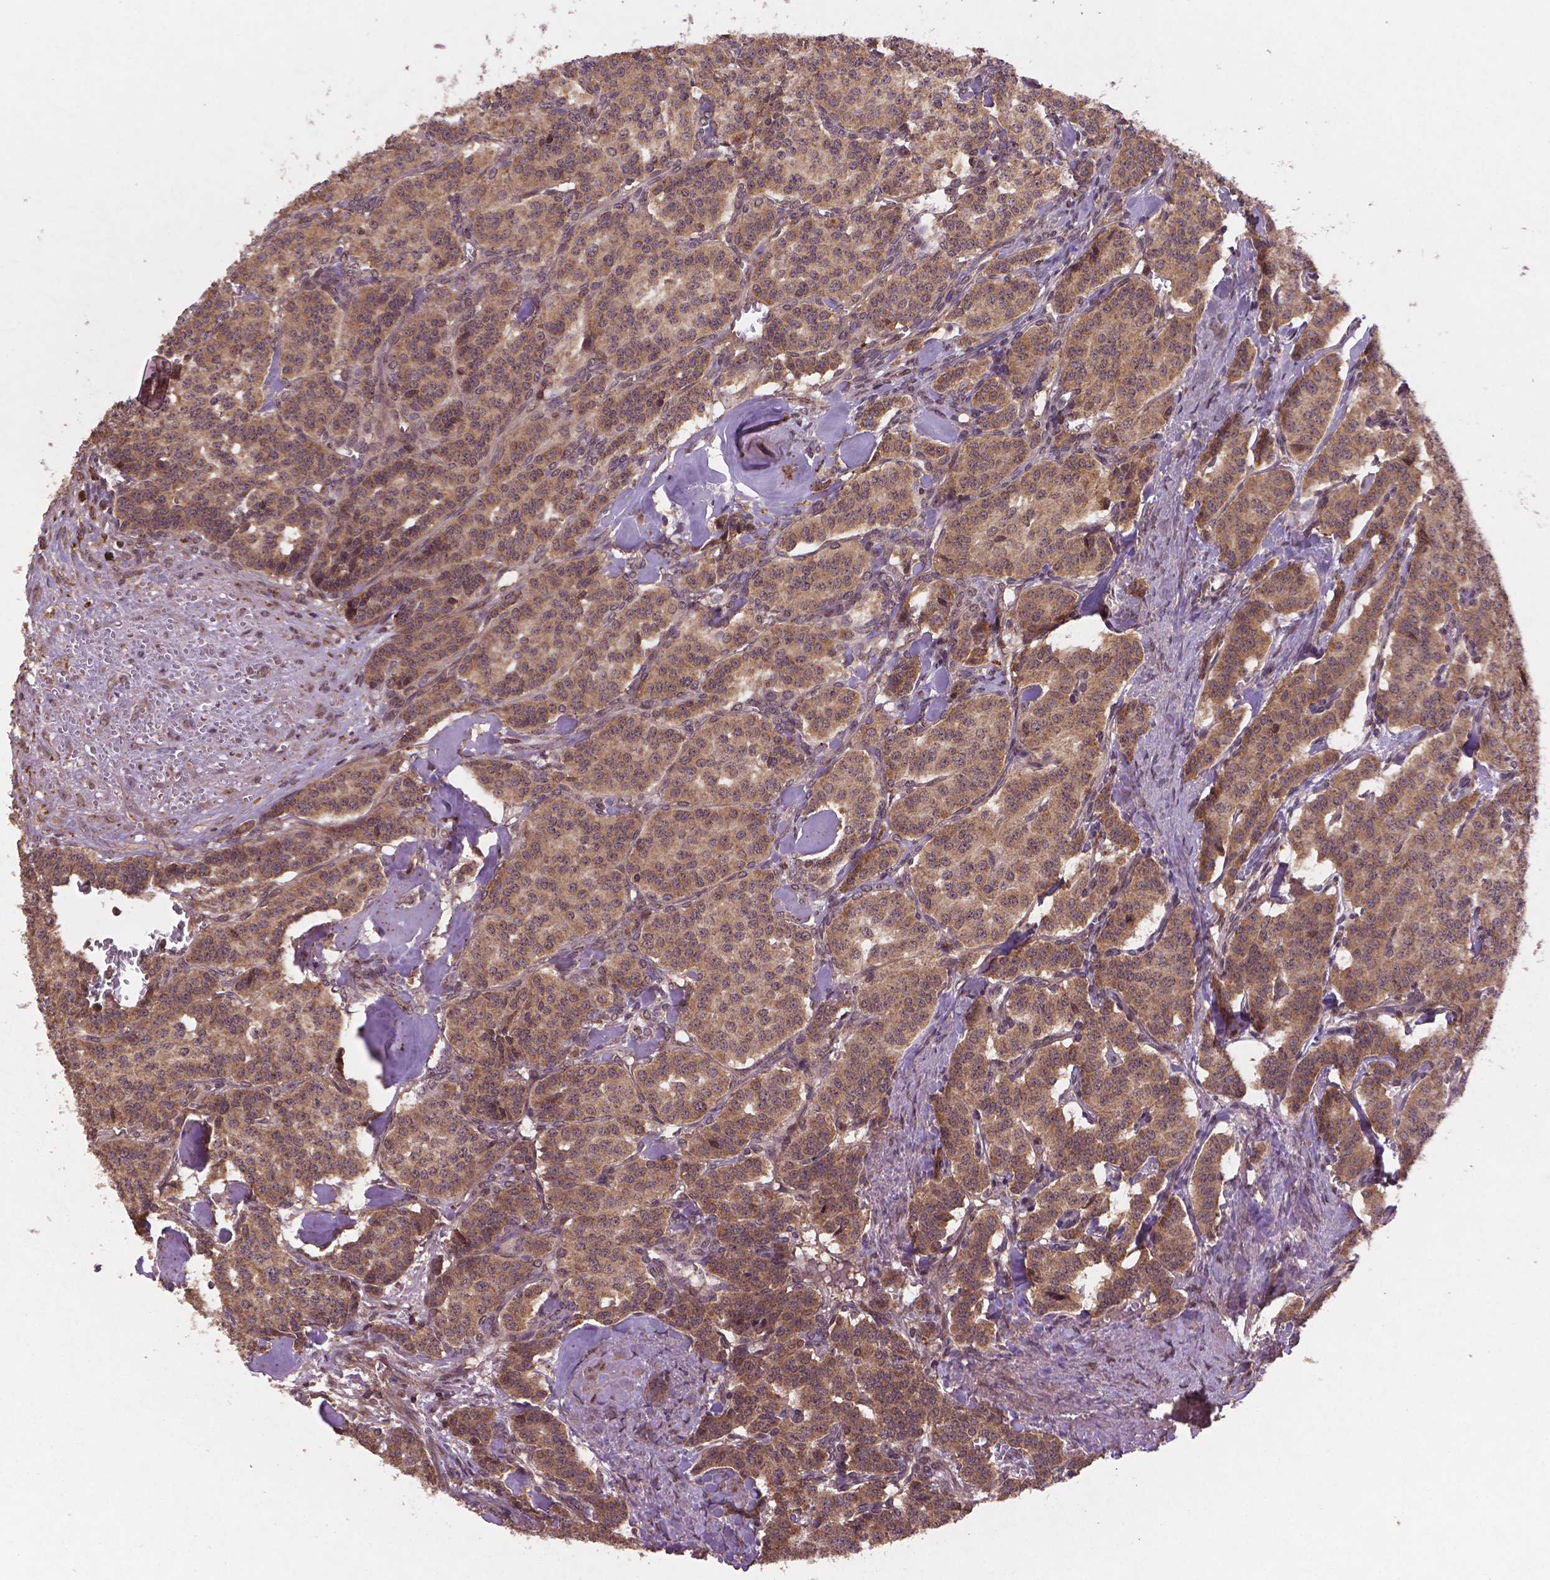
{"staining": {"intensity": "moderate", "quantity": ">75%", "location": "cytoplasmic/membranous"}, "tissue": "carcinoid", "cell_type": "Tumor cells", "image_type": "cancer", "snomed": [{"axis": "morphology", "description": "Normal tissue, NOS"}, {"axis": "morphology", "description": "Carcinoid, malignant, NOS"}, {"axis": "topography", "description": "Lung"}], "caption": "Carcinoid tissue exhibits moderate cytoplasmic/membranous expression in approximately >75% of tumor cells", "gene": "NIPAL2", "patient": {"sex": "female", "age": 46}}